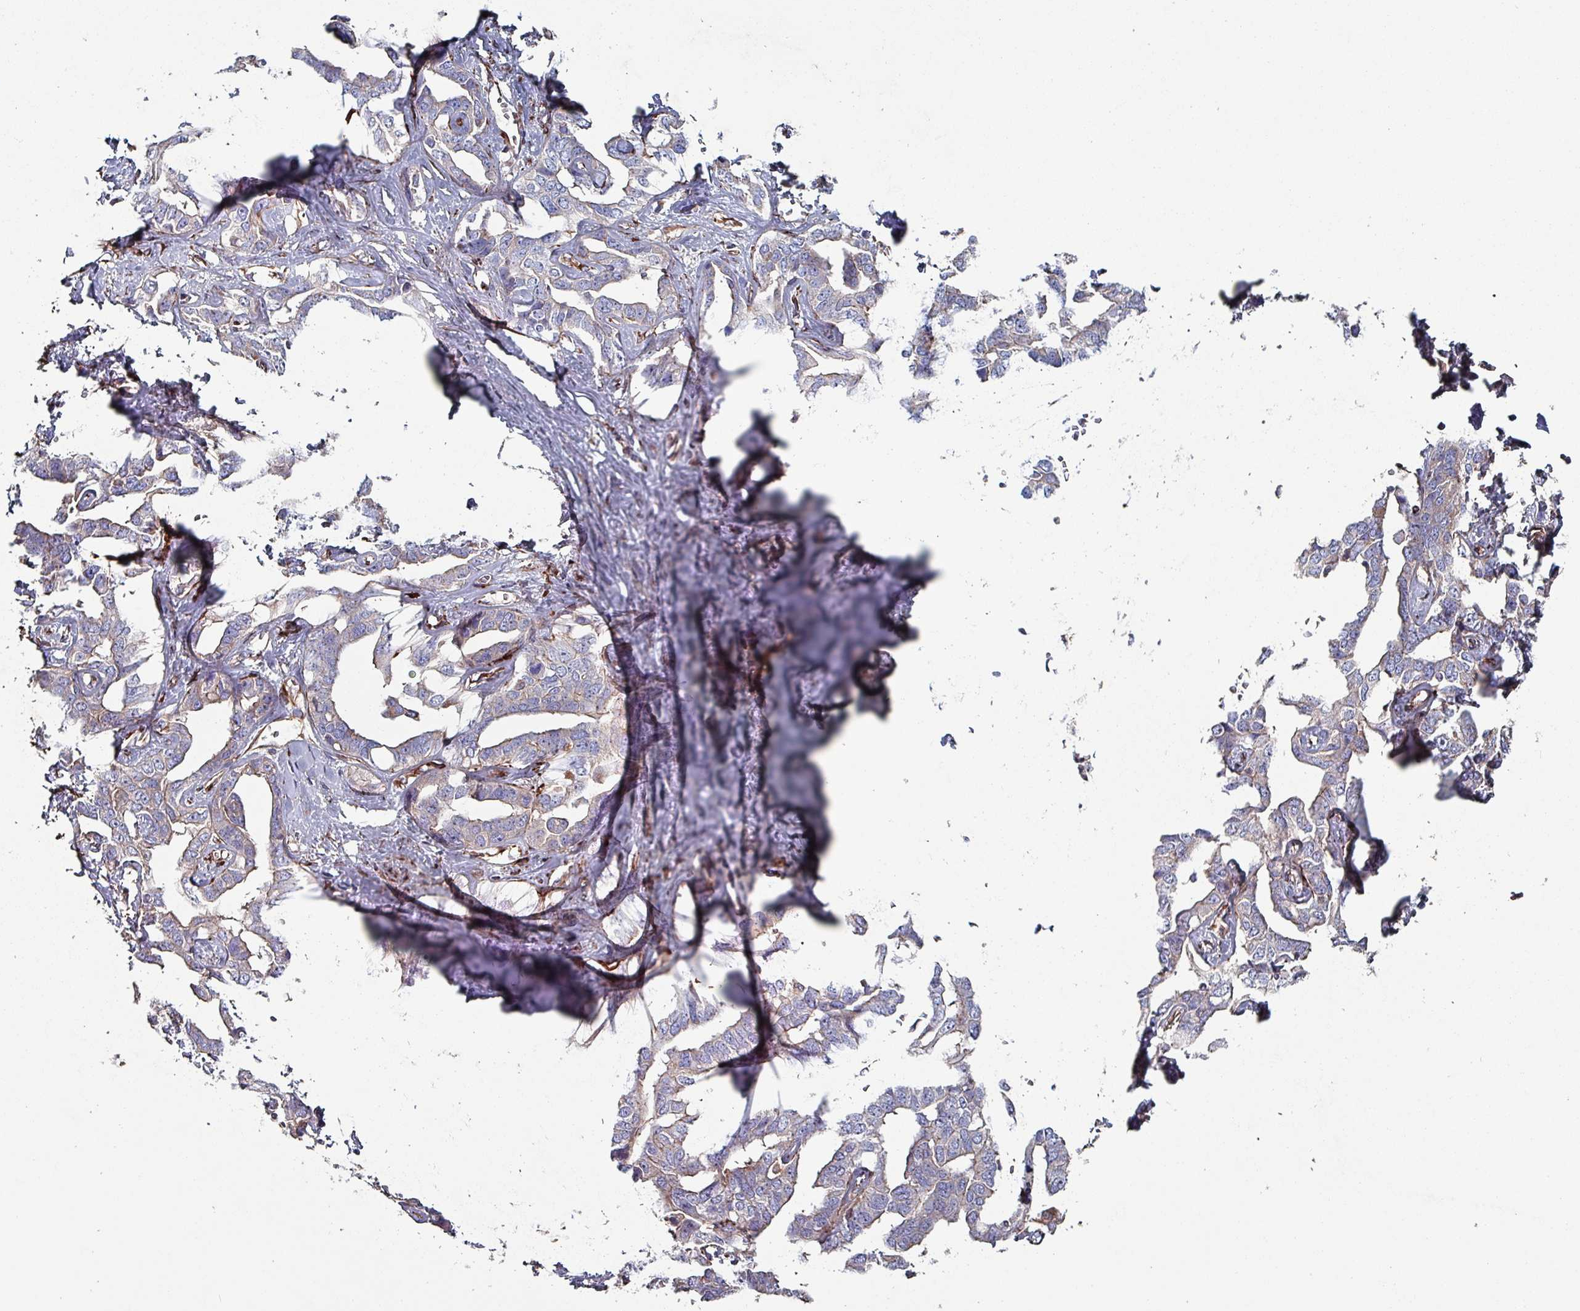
{"staining": {"intensity": "weak", "quantity": "<25%", "location": "cytoplasmic/membranous"}, "tissue": "liver cancer", "cell_type": "Tumor cells", "image_type": "cancer", "snomed": [{"axis": "morphology", "description": "Cholangiocarcinoma"}, {"axis": "topography", "description": "Liver"}], "caption": "DAB immunohistochemical staining of liver cancer displays no significant staining in tumor cells.", "gene": "ANO10", "patient": {"sex": "male", "age": 59}}